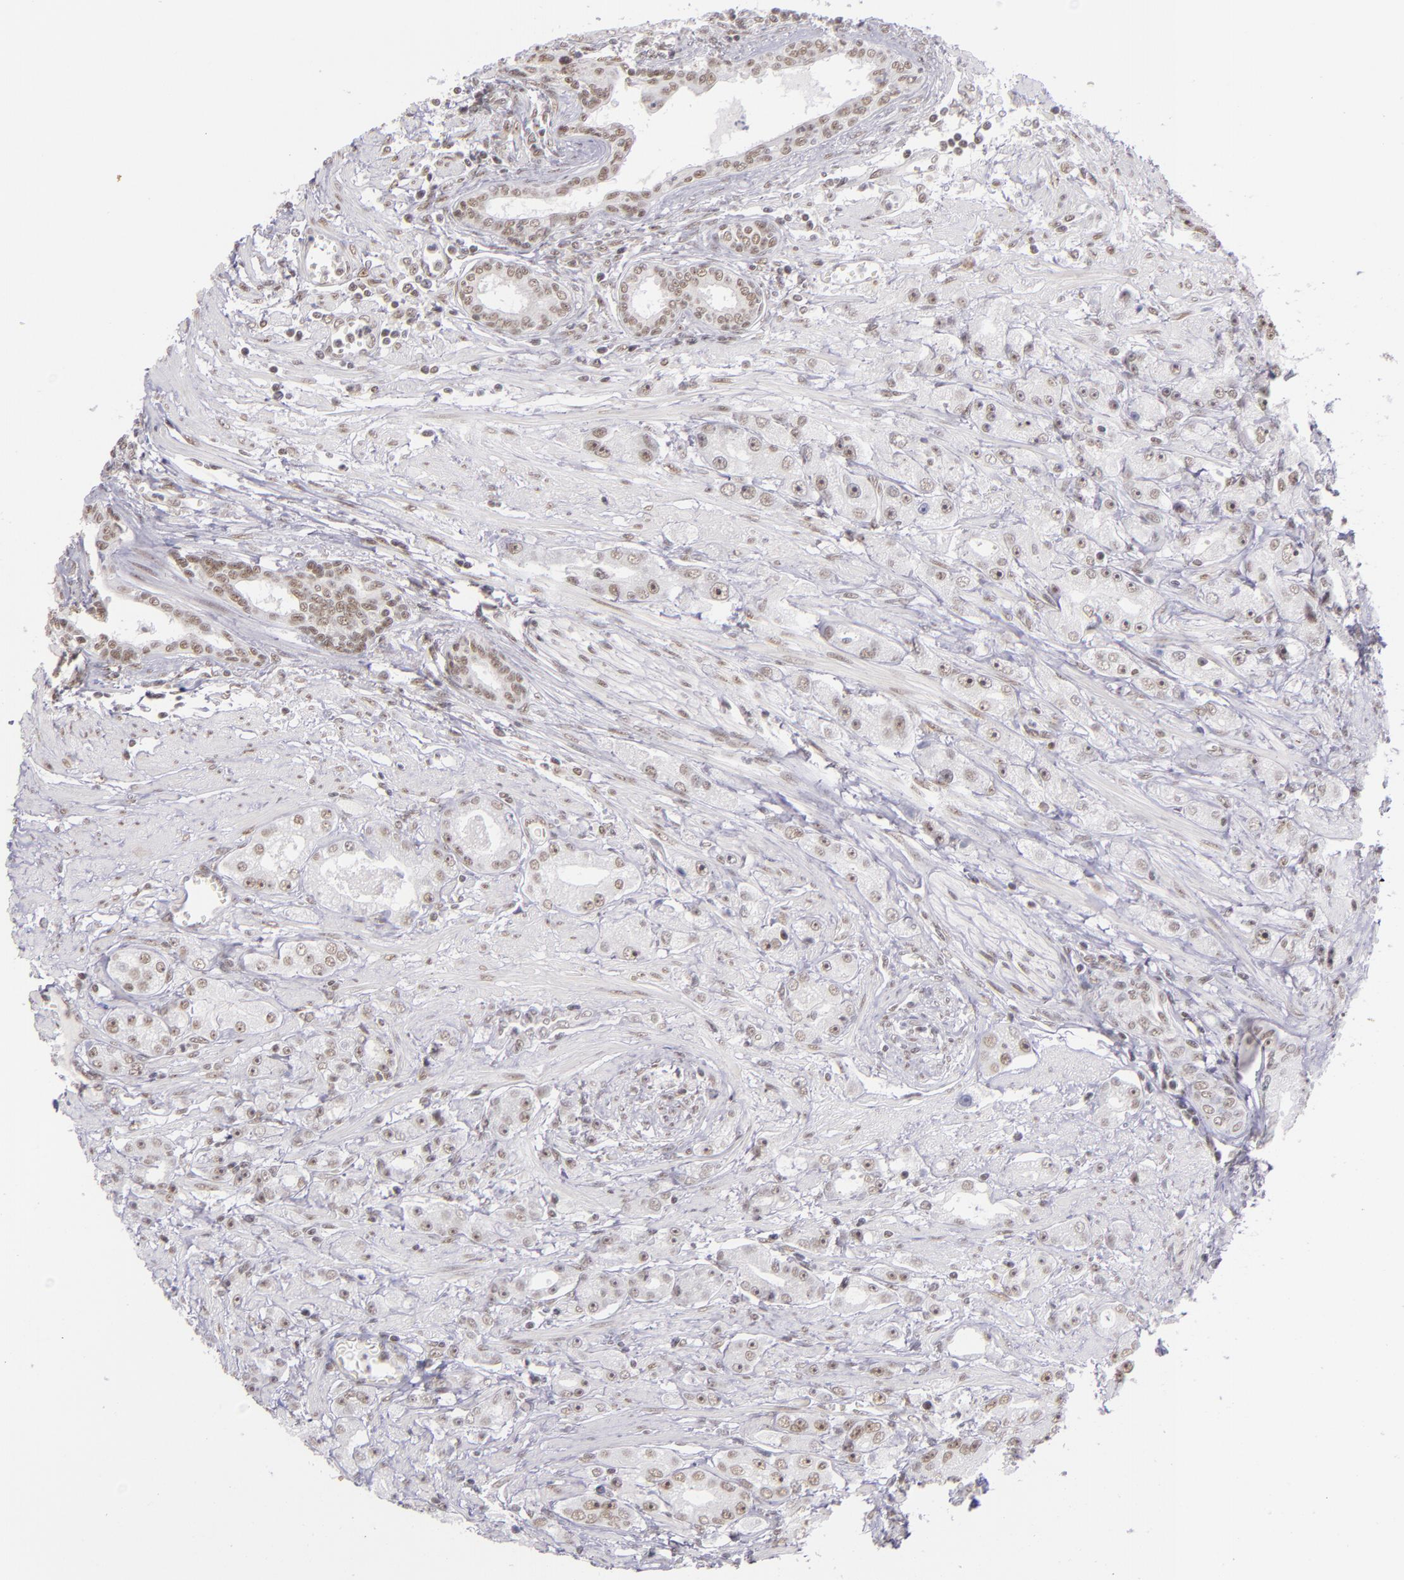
{"staining": {"intensity": "moderate", "quantity": ">75%", "location": "nuclear"}, "tissue": "prostate cancer", "cell_type": "Tumor cells", "image_type": "cancer", "snomed": [{"axis": "morphology", "description": "Adenocarcinoma, Medium grade"}, {"axis": "topography", "description": "Prostate"}], "caption": "The micrograph shows a brown stain indicating the presence of a protein in the nuclear of tumor cells in prostate adenocarcinoma (medium-grade). (Brightfield microscopy of DAB IHC at high magnification).", "gene": "ZNF148", "patient": {"sex": "male", "age": 72}}